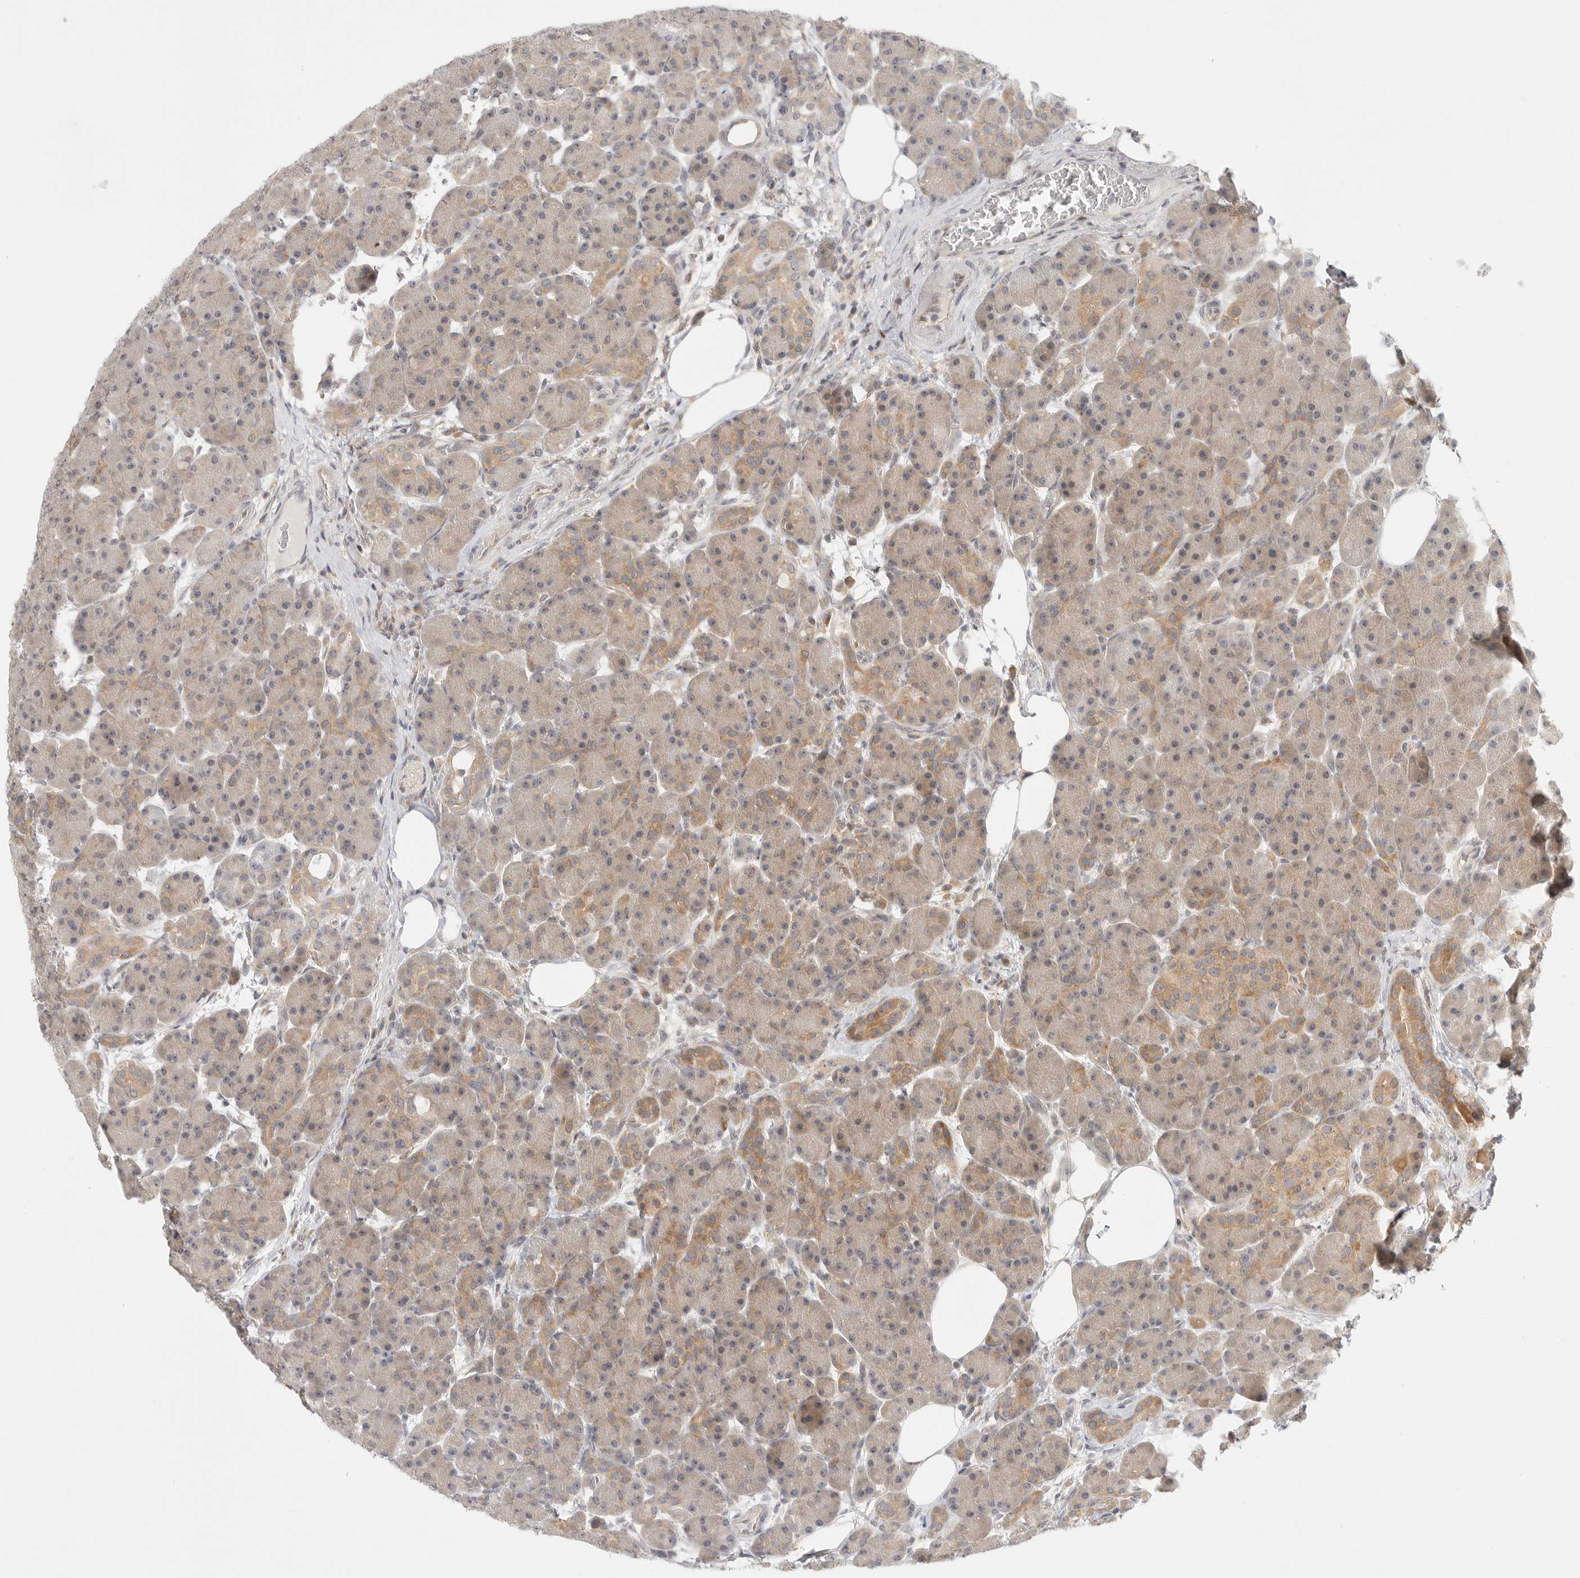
{"staining": {"intensity": "moderate", "quantity": "<25%", "location": "cytoplasmic/membranous"}, "tissue": "pancreas", "cell_type": "Exocrine glandular cells", "image_type": "normal", "snomed": [{"axis": "morphology", "description": "Normal tissue, NOS"}, {"axis": "topography", "description": "Pancreas"}], "caption": "Unremarkable pancreas was stained to show a protein in brown. There is low levels of moderate cytoplasmic/membranous expression in about <25% of exocrine glandular cells.", "gene": "HDAC6", "patient": {"sex": "male", "age": 63}}